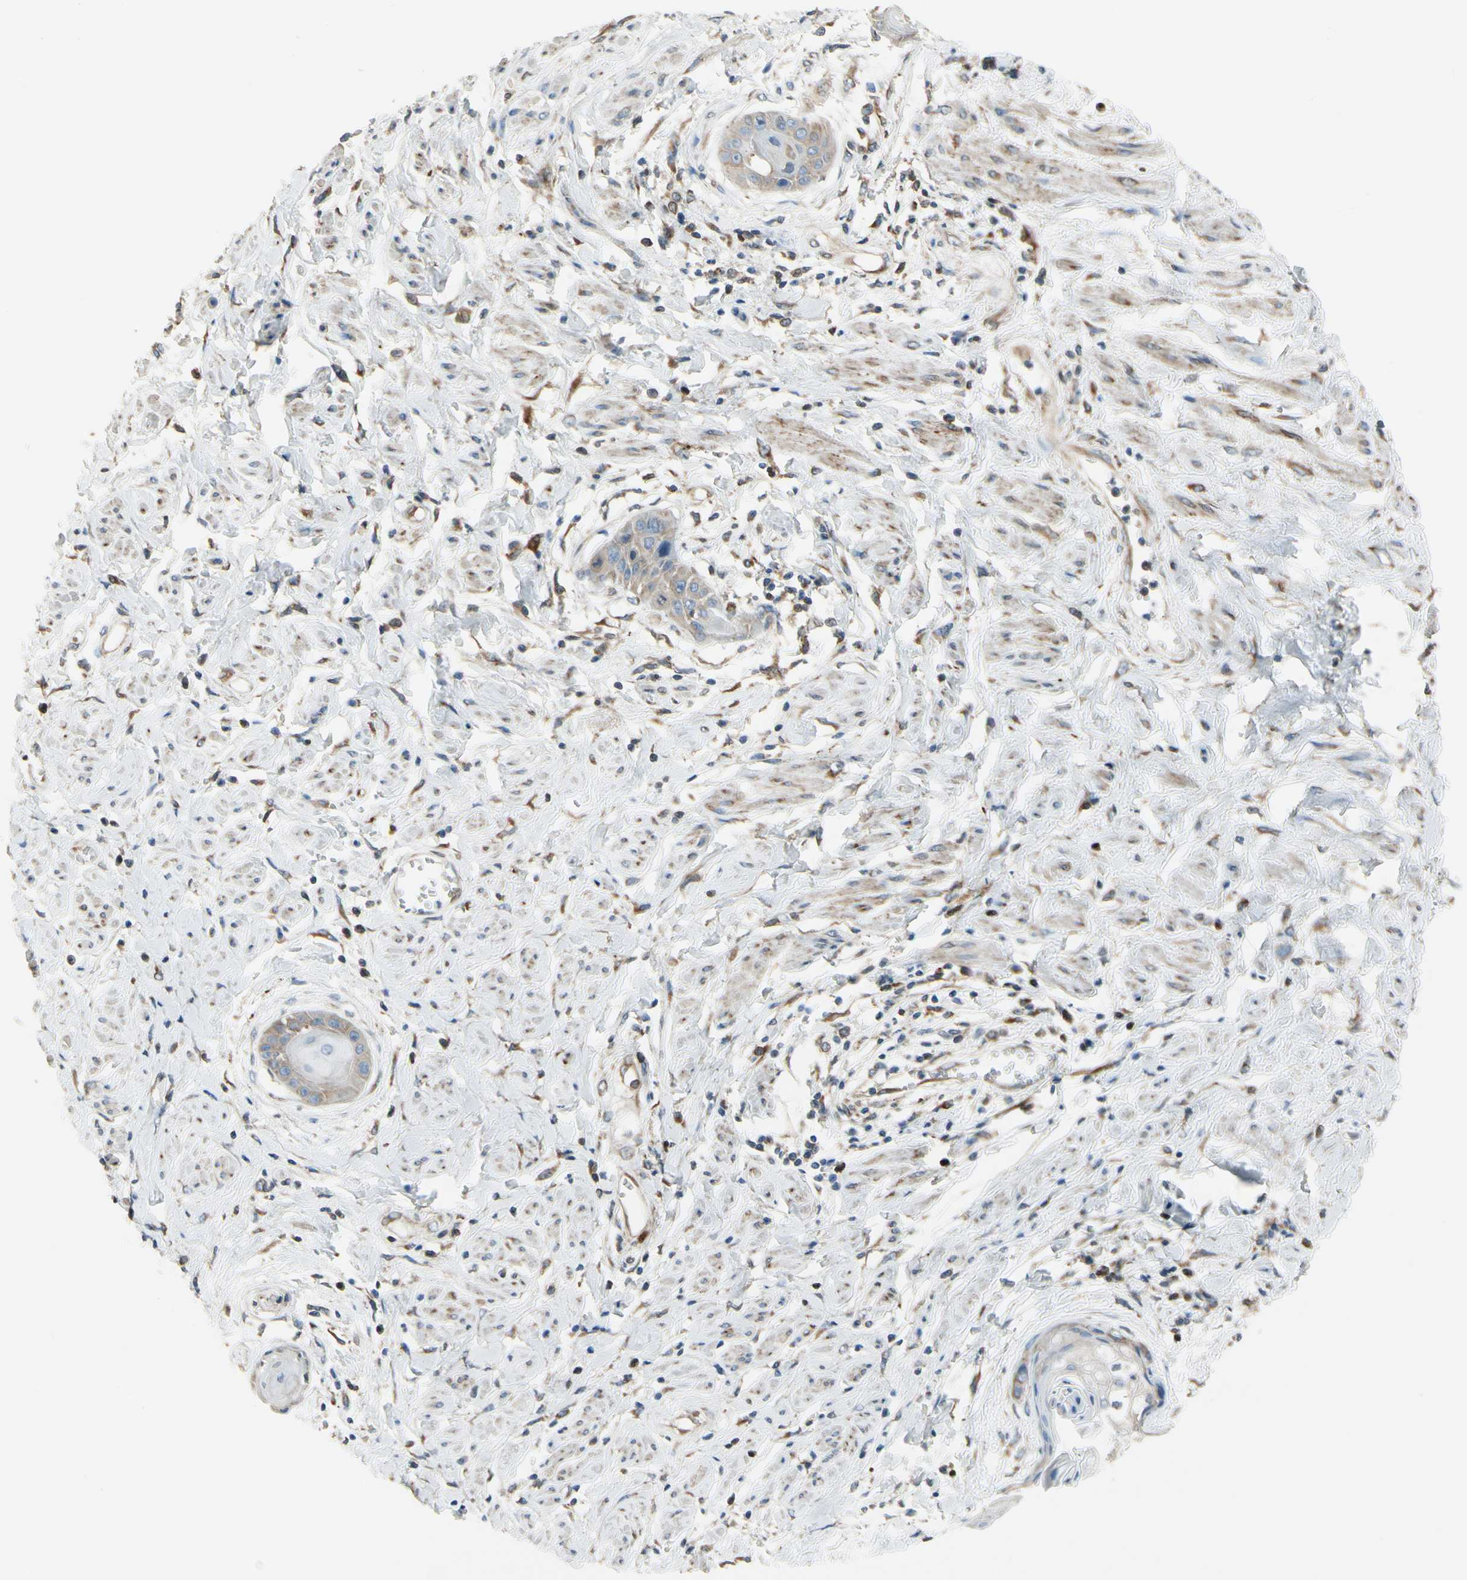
{"staining": {"intensity": "weak", "quantity": ">75%", "location": "cytoplasmic/membranous"}, "tissue": "cervical cancer", "cell_type": "Tumor cells", "image_type": "cancer", "snomed": [{"axis": "morphology", "description": "Squamous cell carcinoma, NOS"}, {"axis": "topography", "description": "Cervix"}], "caption": "Squamous cell carcinoma (cervical) was stained to show a protein in brown. There is low levels of weak cytoplasmic/membranous staining in about >75% of tumor cells.", "gene": "CLCC1", "patient": {"sex": "female", "age": 57}}